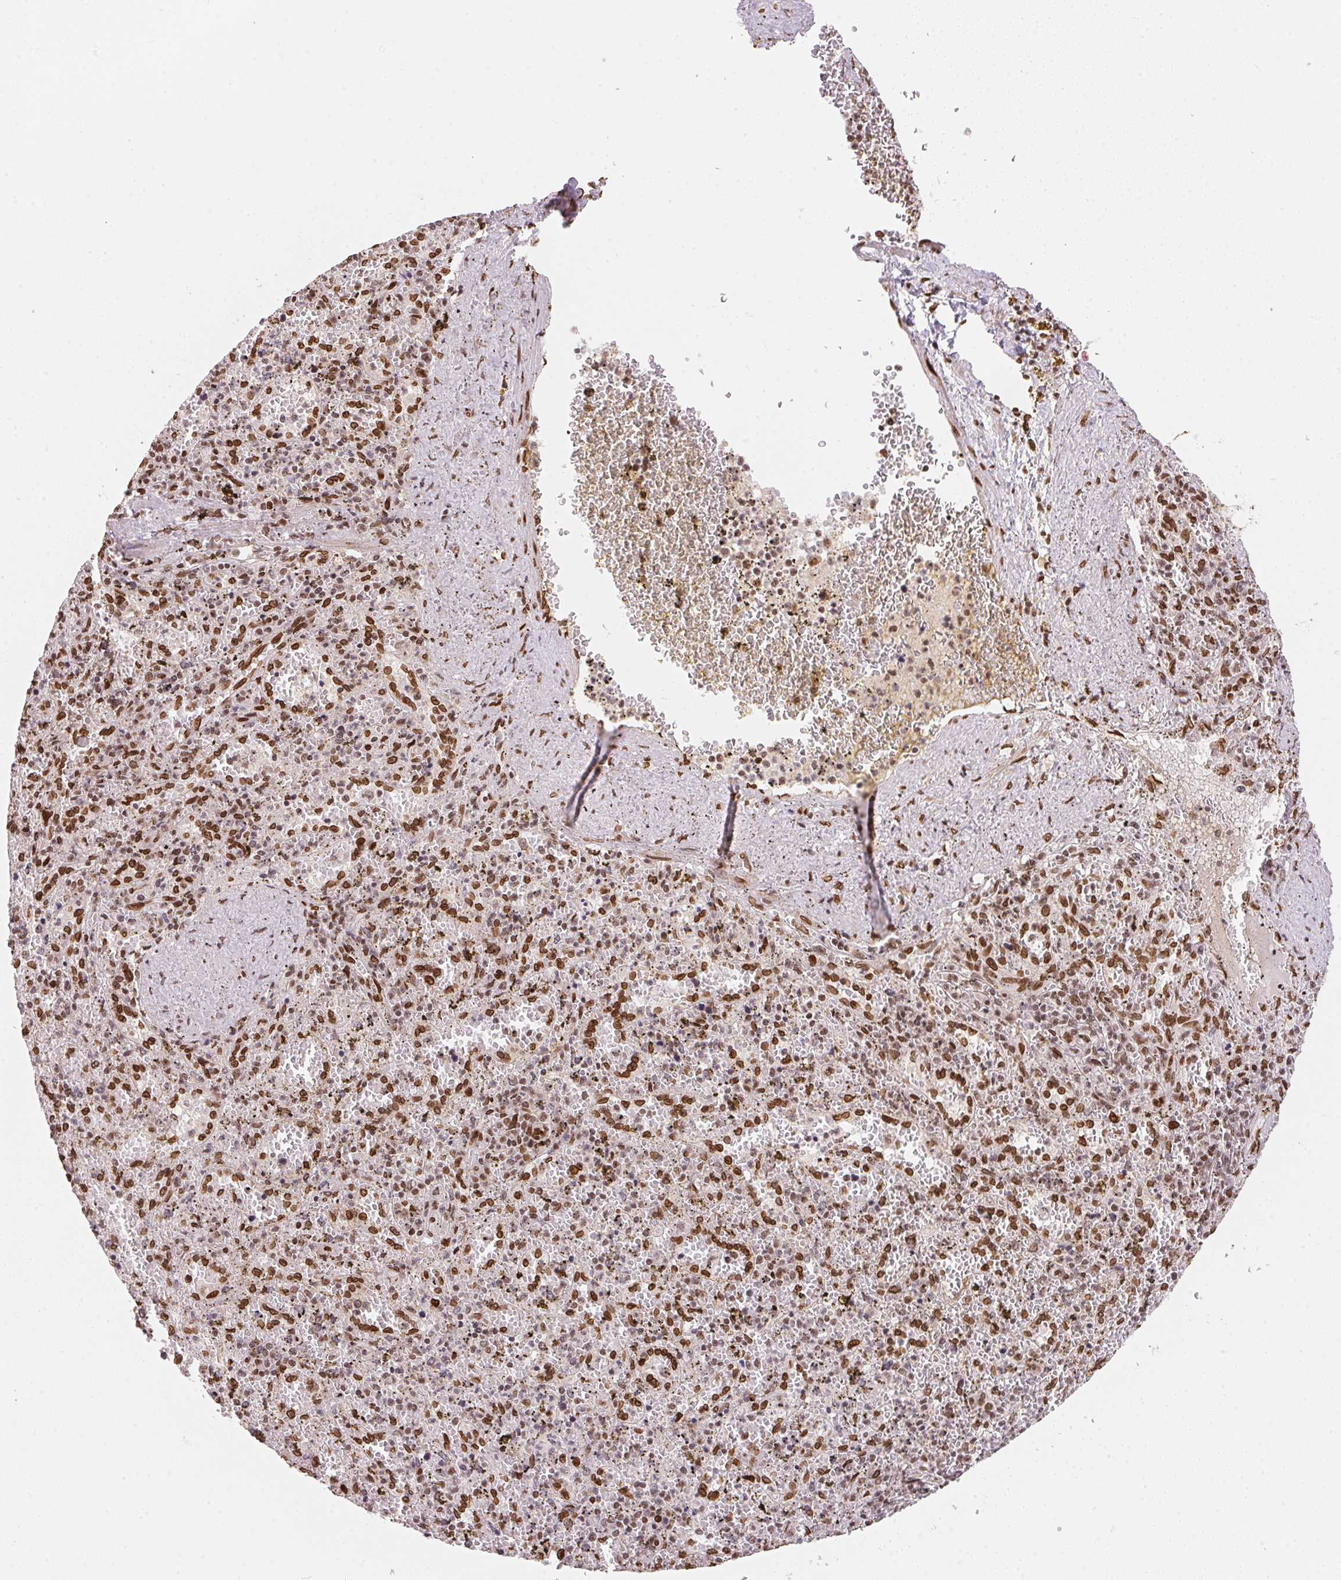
{"staining": {"intensity": "strong", "quantity": "<25%", "location": "nuclear"}, "tissue": "spleen", "cell_type": "Cells in red pulp", "image_type": "normal", "snomed": [{"axis": "morphology", "description": "Normal tissue, NOS"}, {"axis": "topography", "description": "Spleen"}], "caption": "DAB (3,3'-diaminobenzidine) immunohistochemical staining of unremarkable human spleen displays strong nuclear protein expression in about <25% of cells in red pulp. (DAB (3,3'-diaminobenzidine) IHC, brown staining for protein, blue staining for nuclei).", "gene": "SAP30BP", "patient": {"sex": "female", "age": 50}}